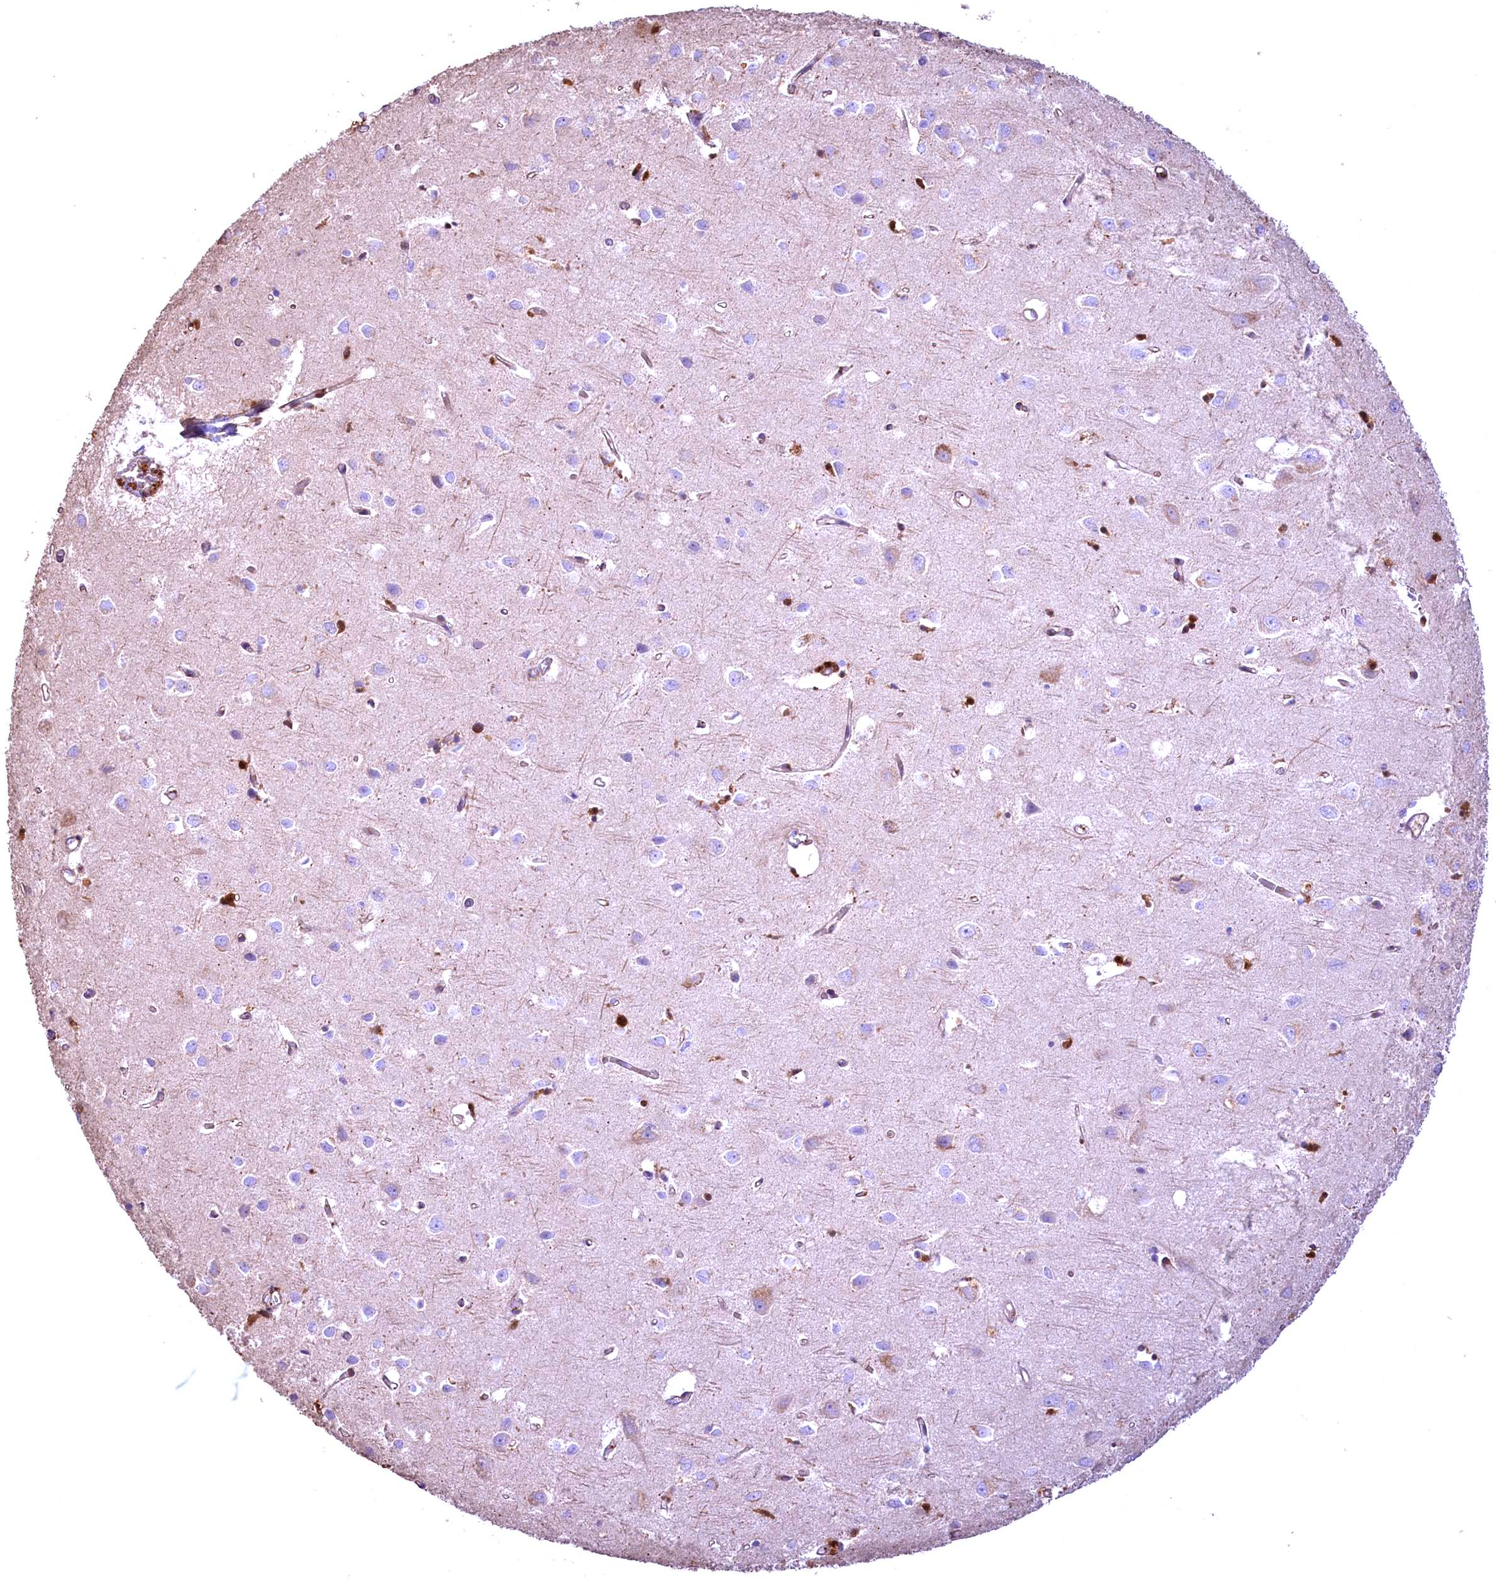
{"staining": {"intensity": "weak", "quantity": ">75%", "location": "cytoplasmic/membranous"}, "tissue": "cerebral cortex", "cell_type": "Endothelial cells", "image_type": "normal", "snomed": [{"axis": "morphology", "description": "Normal tissue, NOS"}, {"axis": "topography", "description": "Cerebral cortex"}], "caption": "Protein expression analysis of unremarkable human cerebral cortex reveals weak cytoplasmic/membranous positivity in about >75% of endothelial cells.", "gene": "FUZ", "patient": {"sex": "female", "age": 64}}